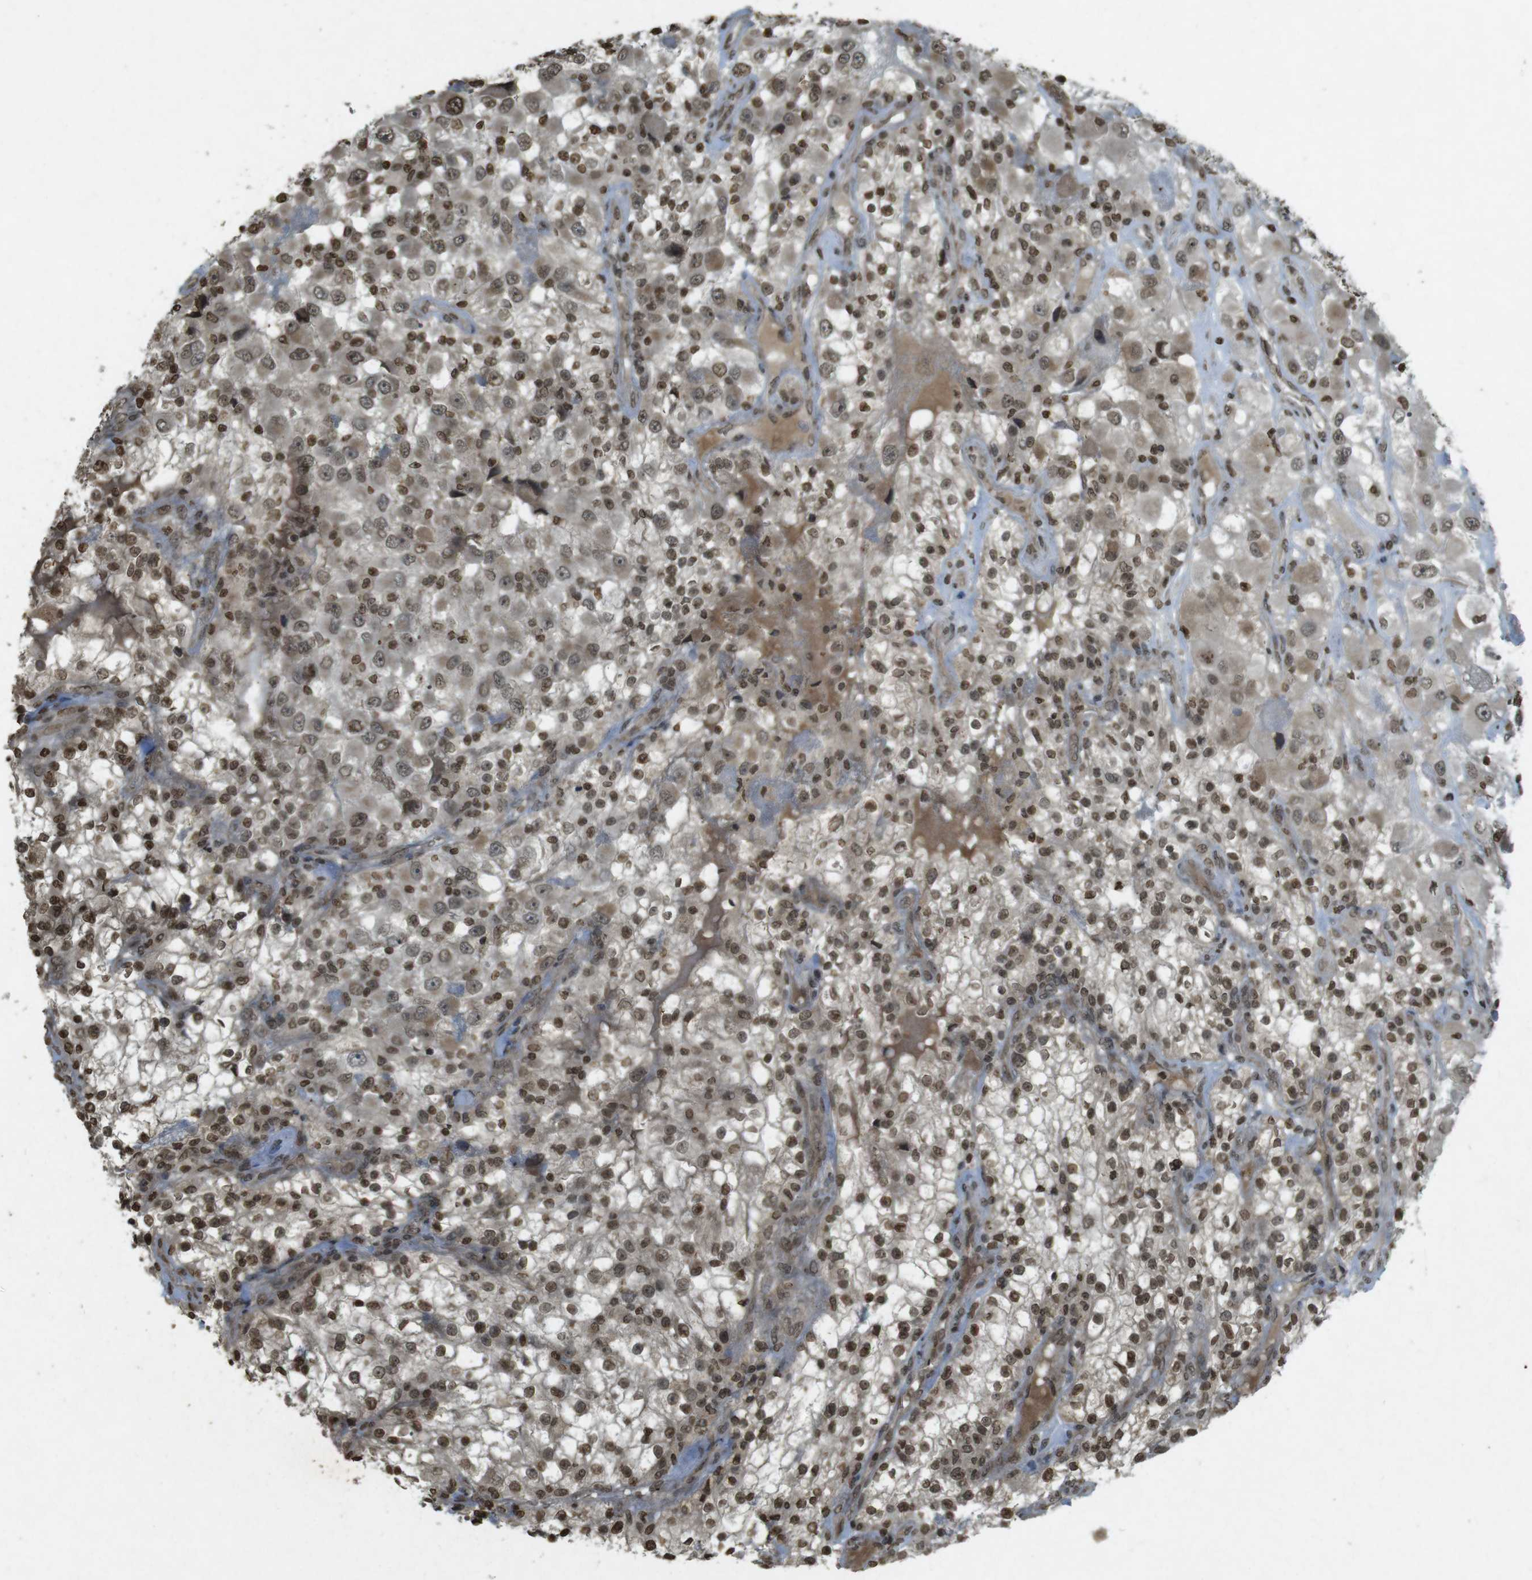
{"staining": {"intensity": "moderate", "quantity": ">75%", "location": "nuclear"}, "tissue": "renal cancer", "cell_type": "Tumor cells", "image_type": "cancer", "snomed": [{"axis": "morphology", "description": "Adenocarcinoma, NOS"}, {"axis": "topography", "description": "Kidney"}], "caption": "Protein staining demonstrates moderate nuclear positivity in about >75% of tumor cells in renal cancer.", "gene": "ORC4", "patient": {"sex": "female", "age": 52}}